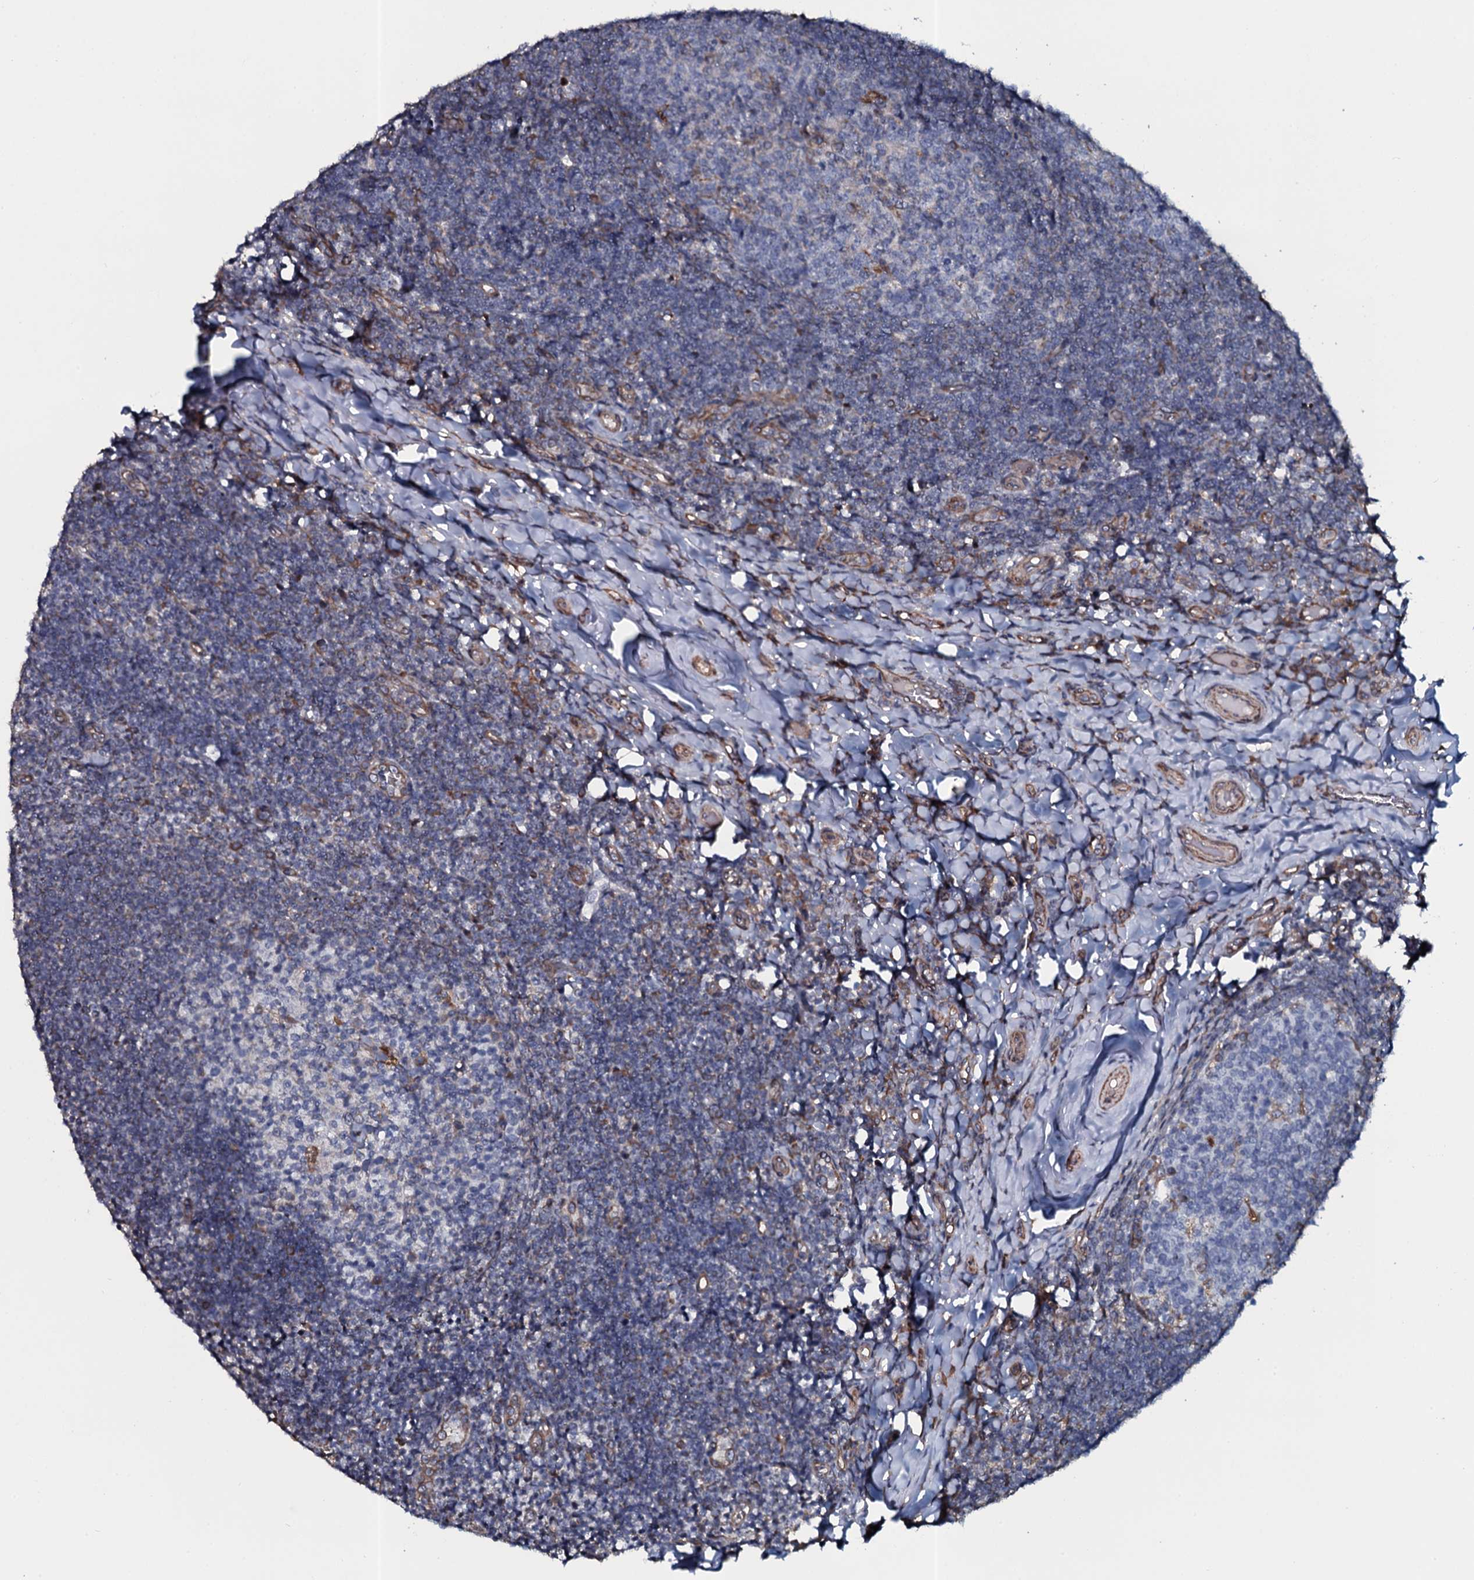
{"staining": {"intensity": "negative", "quantity": "none", "location": "none"}, "tissue": "tonsil", "cell_type": "Germinal center cells", "image_type": "normal", "snomed": [{"axis": "morphology", "description": "Normal tissue, NOS"}, {"axis": "topography", "description": "Tonsil"}], "caption": "An image of tonsil stained for a protein shows no brown staining in germinal center cells.", "gene": "TMEM151A", "patient": {"sex": "female", "age": 10}}